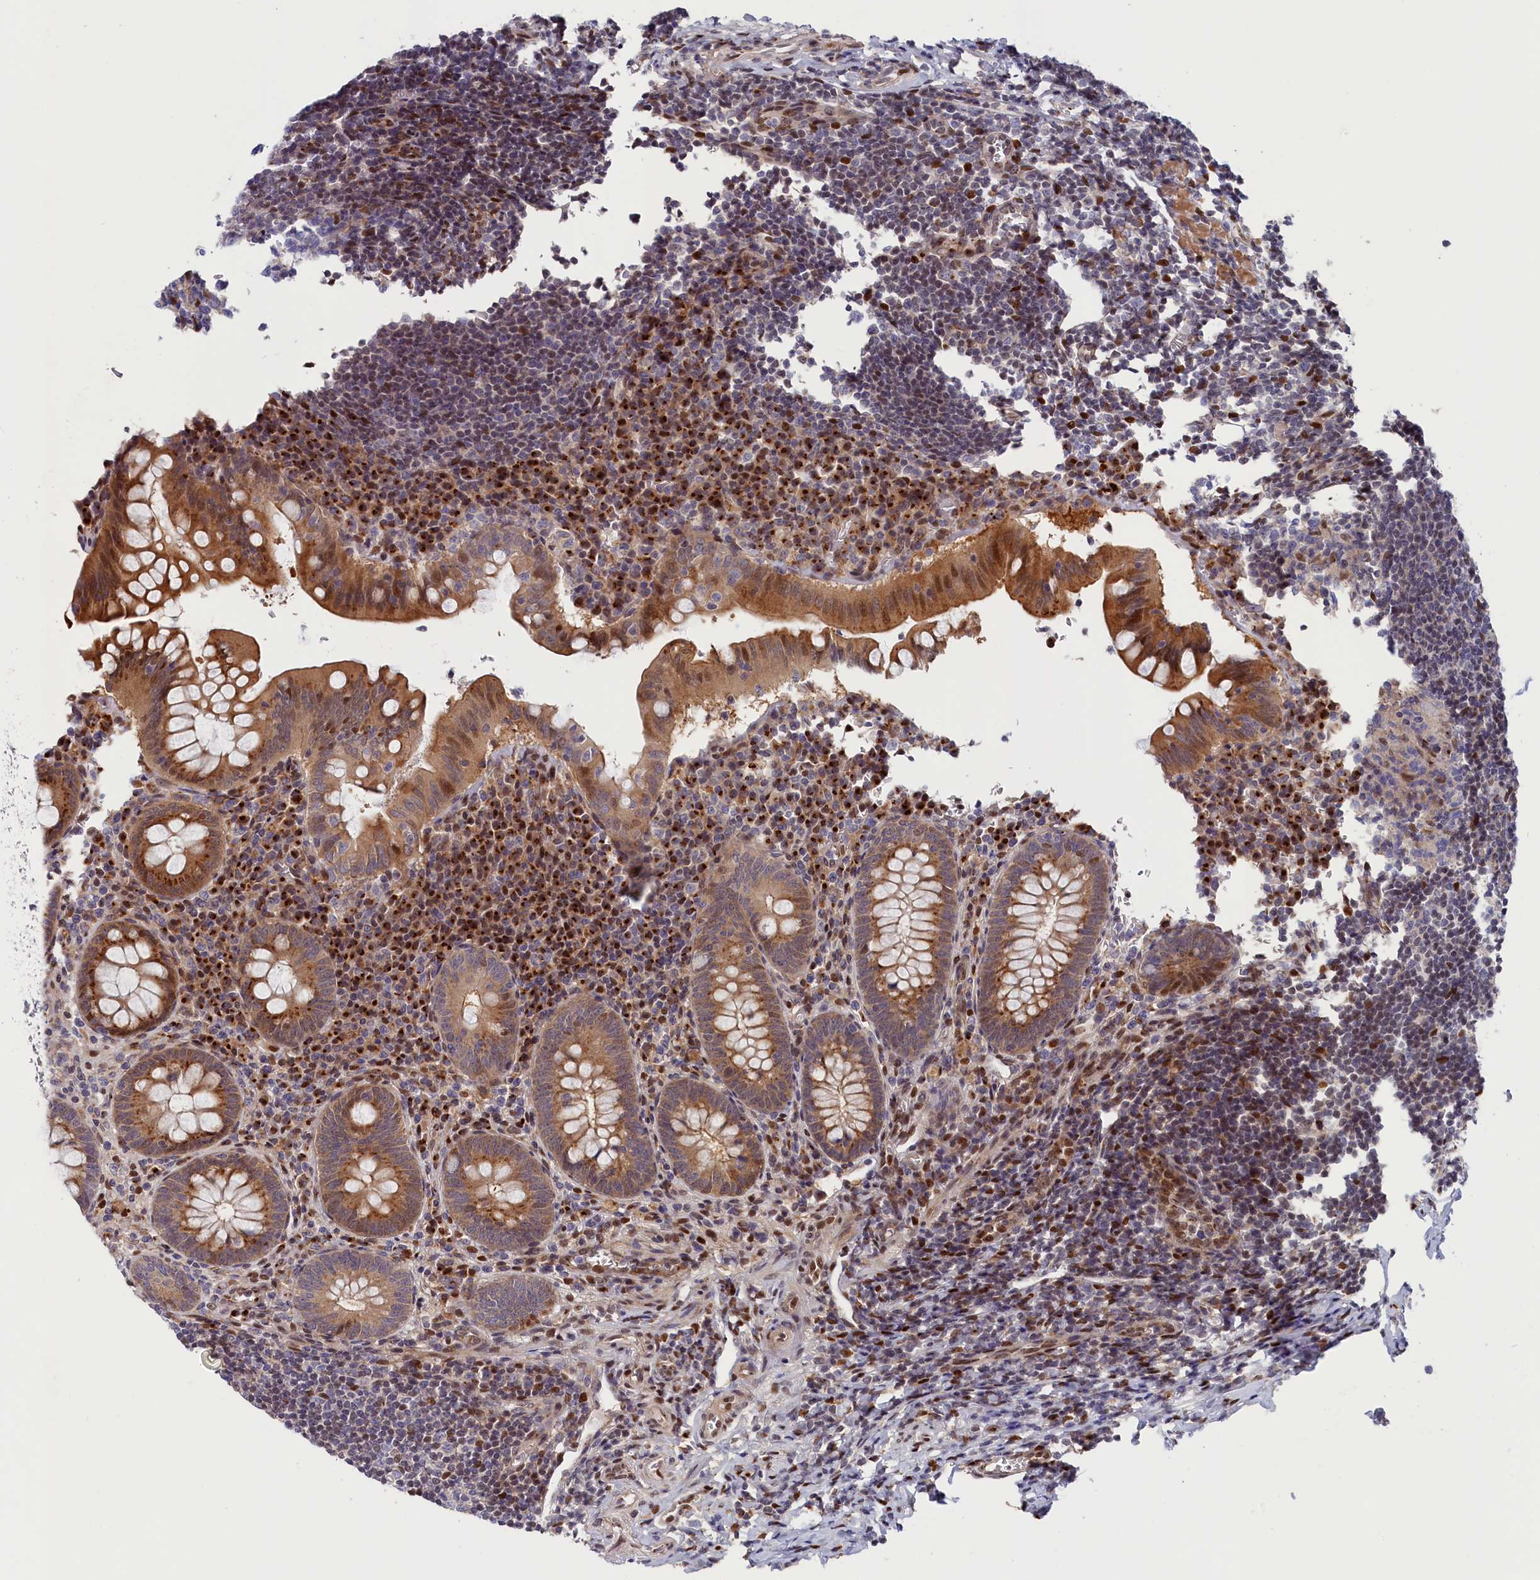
{"staining": {"intensity": "moderate", "quantity": ">75%", "location": "cytoplasmic/membranous,nuclear"}, "tissue": "appendix", "cell_type": "Glandular cells", "image_type": "normal", "snomed": [{"axis": "morphology", "description": "Normal tissue, NOS"}, {"axis": "topography", "description": "Appendix"}], "caption": "This is an image of IHC staining of normal appendix, which shows moderate expression in the cytoplasmic/membranous,nuclear of glandular cells.", "gene": "CHST12", "patient": {"sex": "female", "age": 33}}